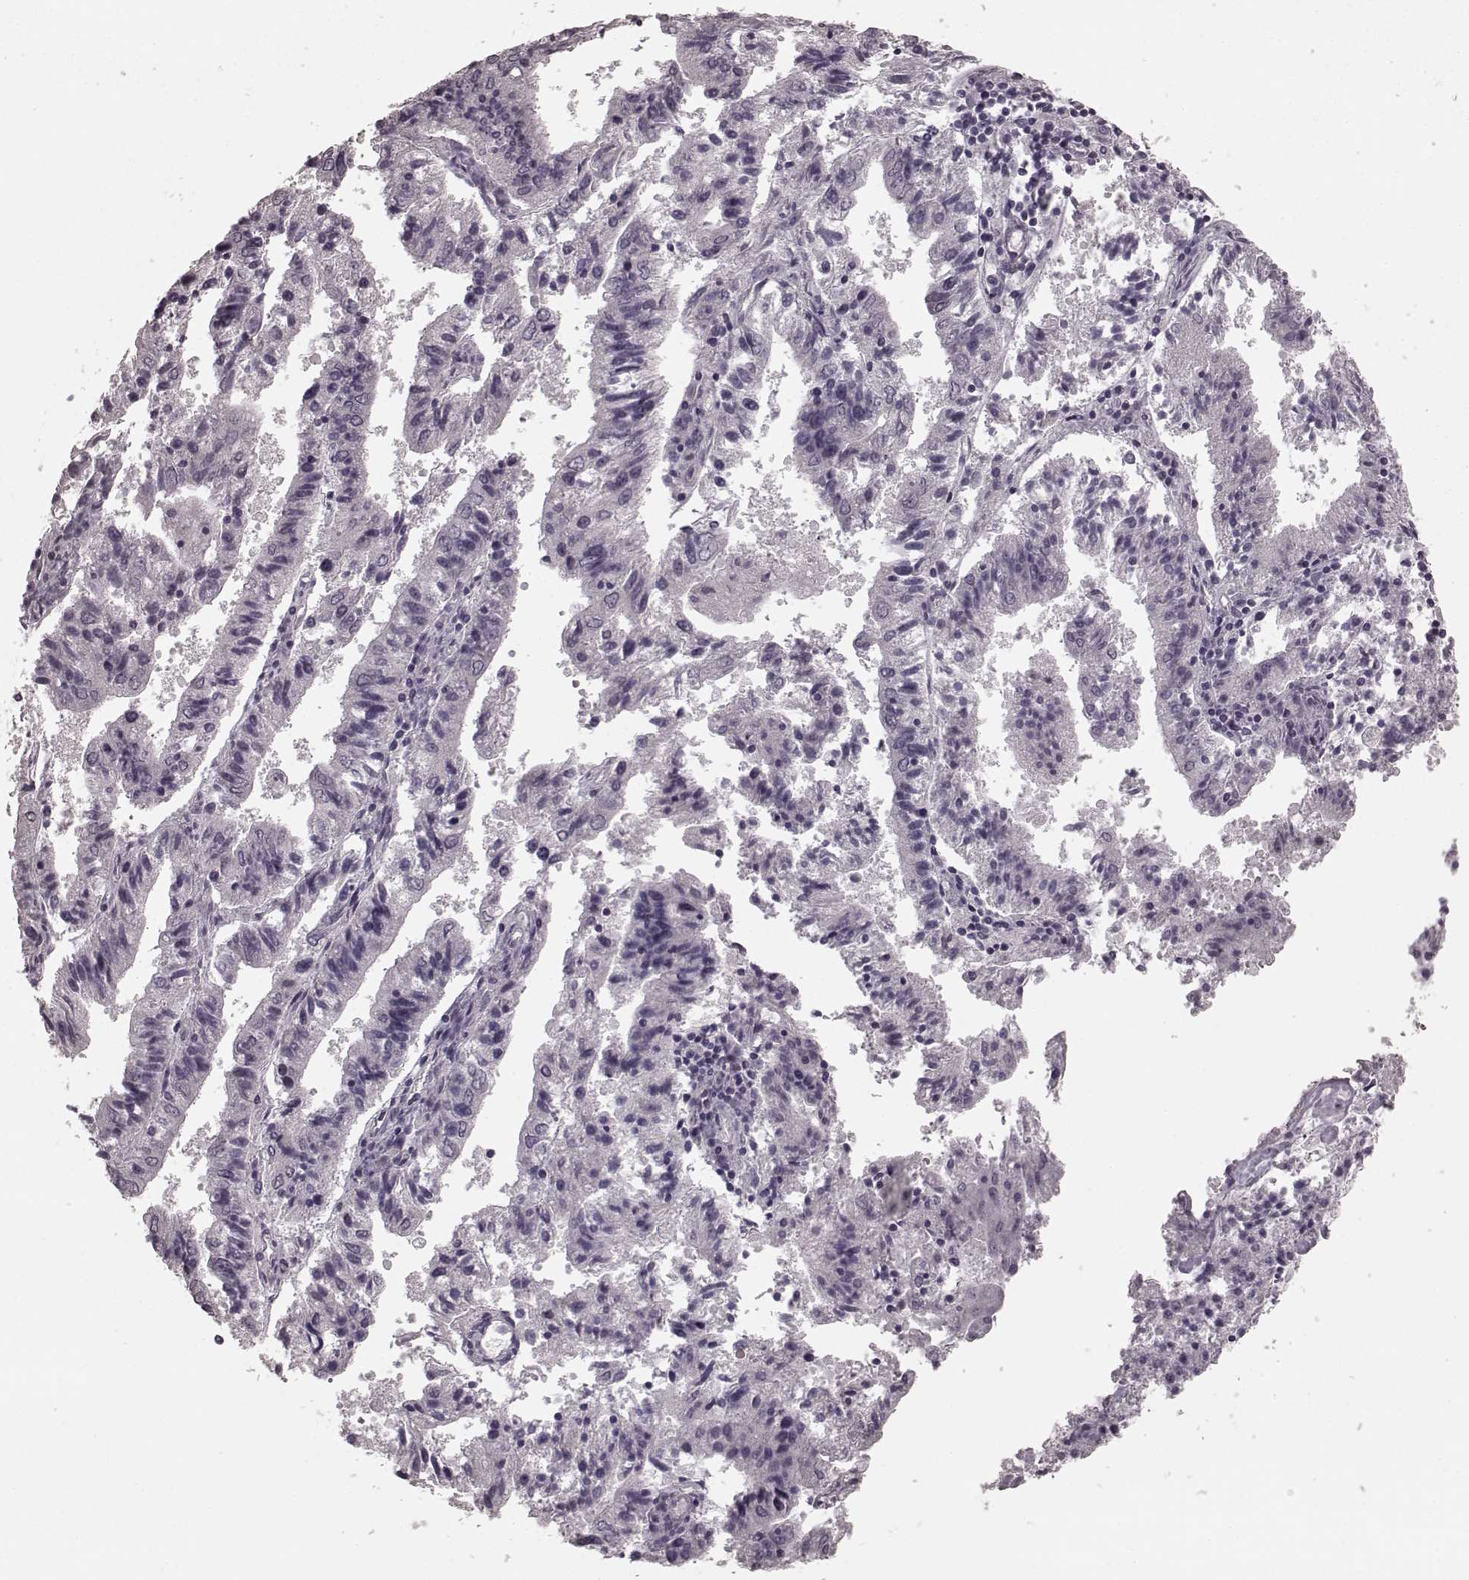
{"staining": {"intensity": "negative", "quantity": "none", "location": "none"}, "tissue": "endometrial cancer", "cell_type": "Tumor cells", "image_type": "cancer", "snomed": [{"axis": "morphology", "description": "Adenocarcinoma, NOS"}, {"axis": "topography", "description": "Endometrium"}], "caption": "A histopathology image of human endometrial cancer (adenocarcinoma) is negative for staining in tumor cells.", "gene": "PRKCE", "patient": {"sex": "female", "age": 82}}